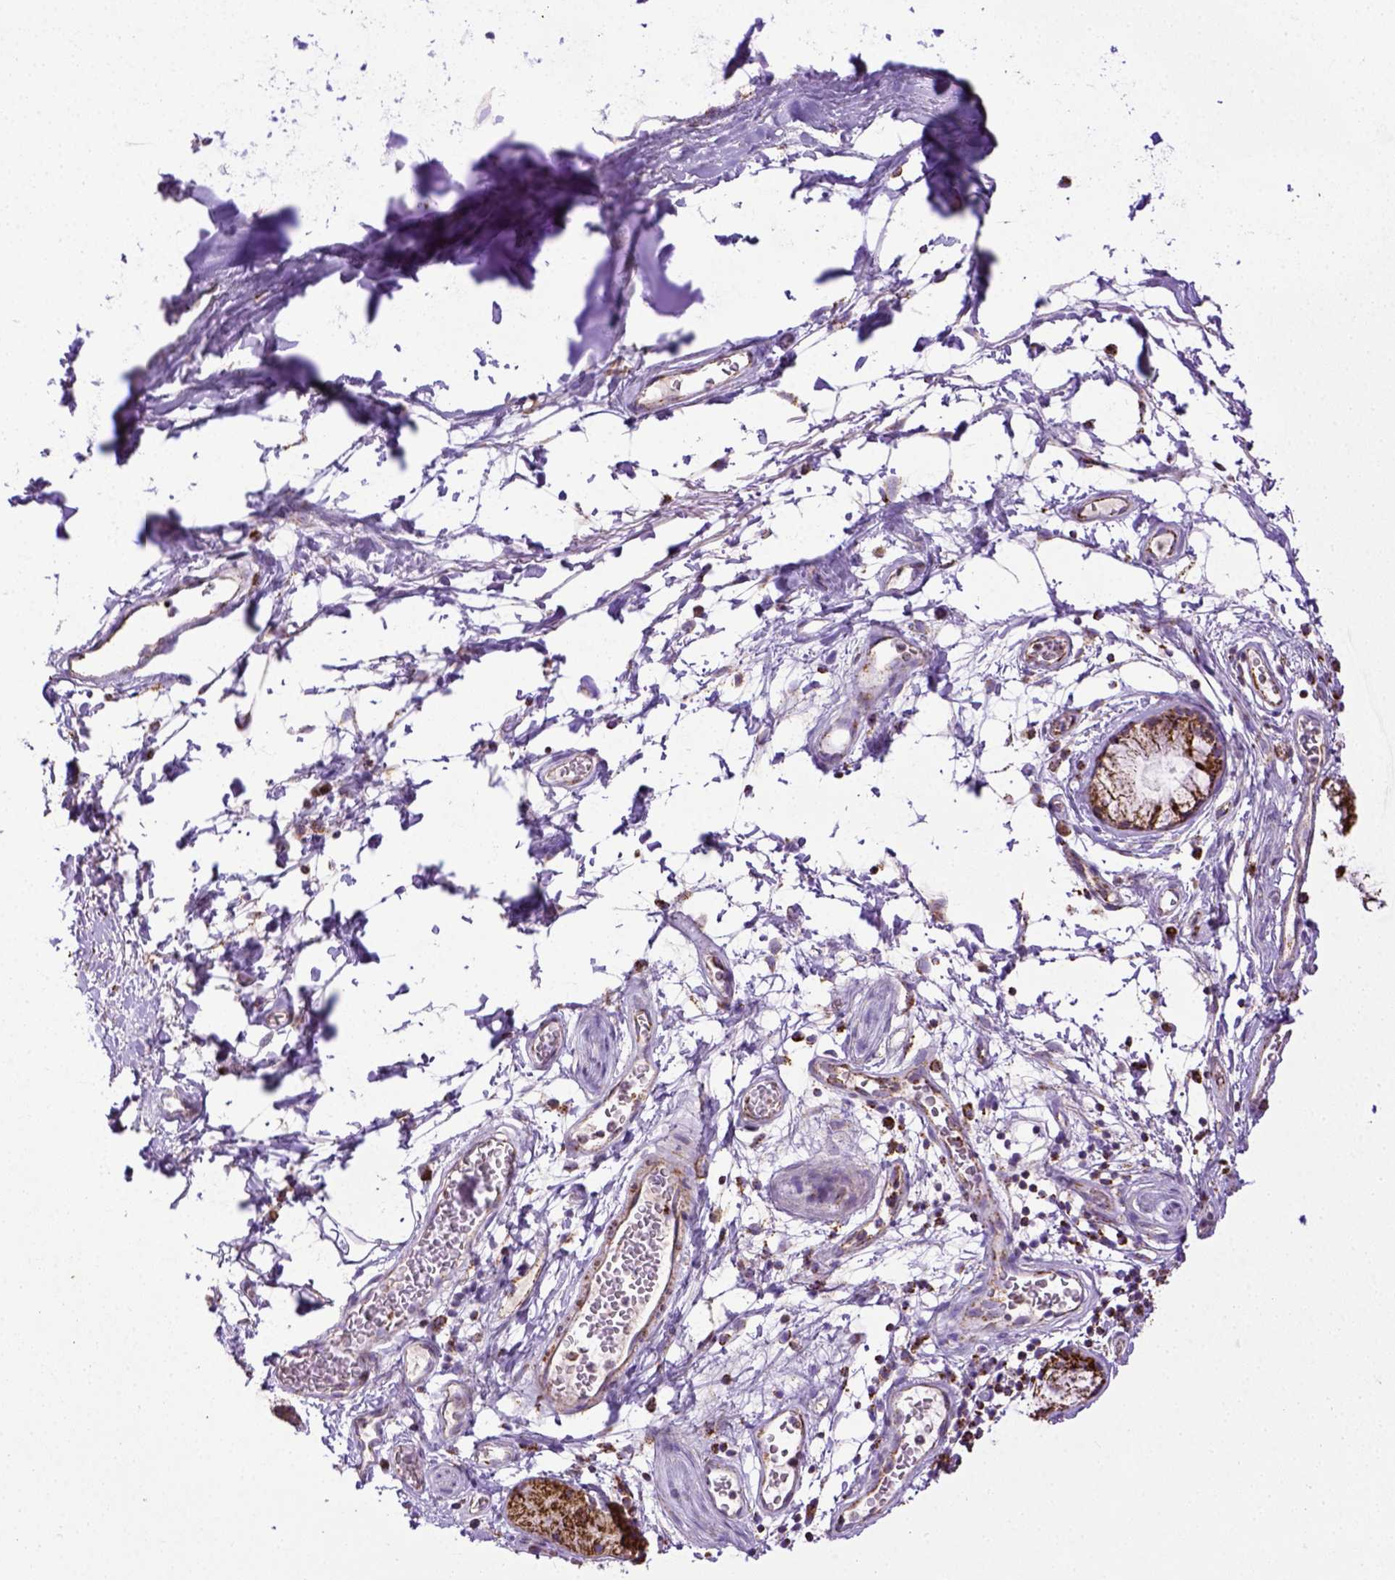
{"staining": {"intensity": "moderate", "quantity": ">75%", "location": "cytoplasmic/membranous"}, "tissue": "adipose tissue", "cell_type": "Adipocytes", "image_type": "normal", "snomed": [{"axis": "morphology", "description": "Normal tissue, NOS"}, {"axis": "topography", "description": "Cartilage tissue"}, {"axis": "topography", "description": "Bronchus"}], "caption": "Human adipose tissue stained with a brown dye shows moderate cytoplasmic/membranous positive staining in about >75% of adipocytes.", "gene": "MT", "patient": {"sex": "male", "age": 58}}